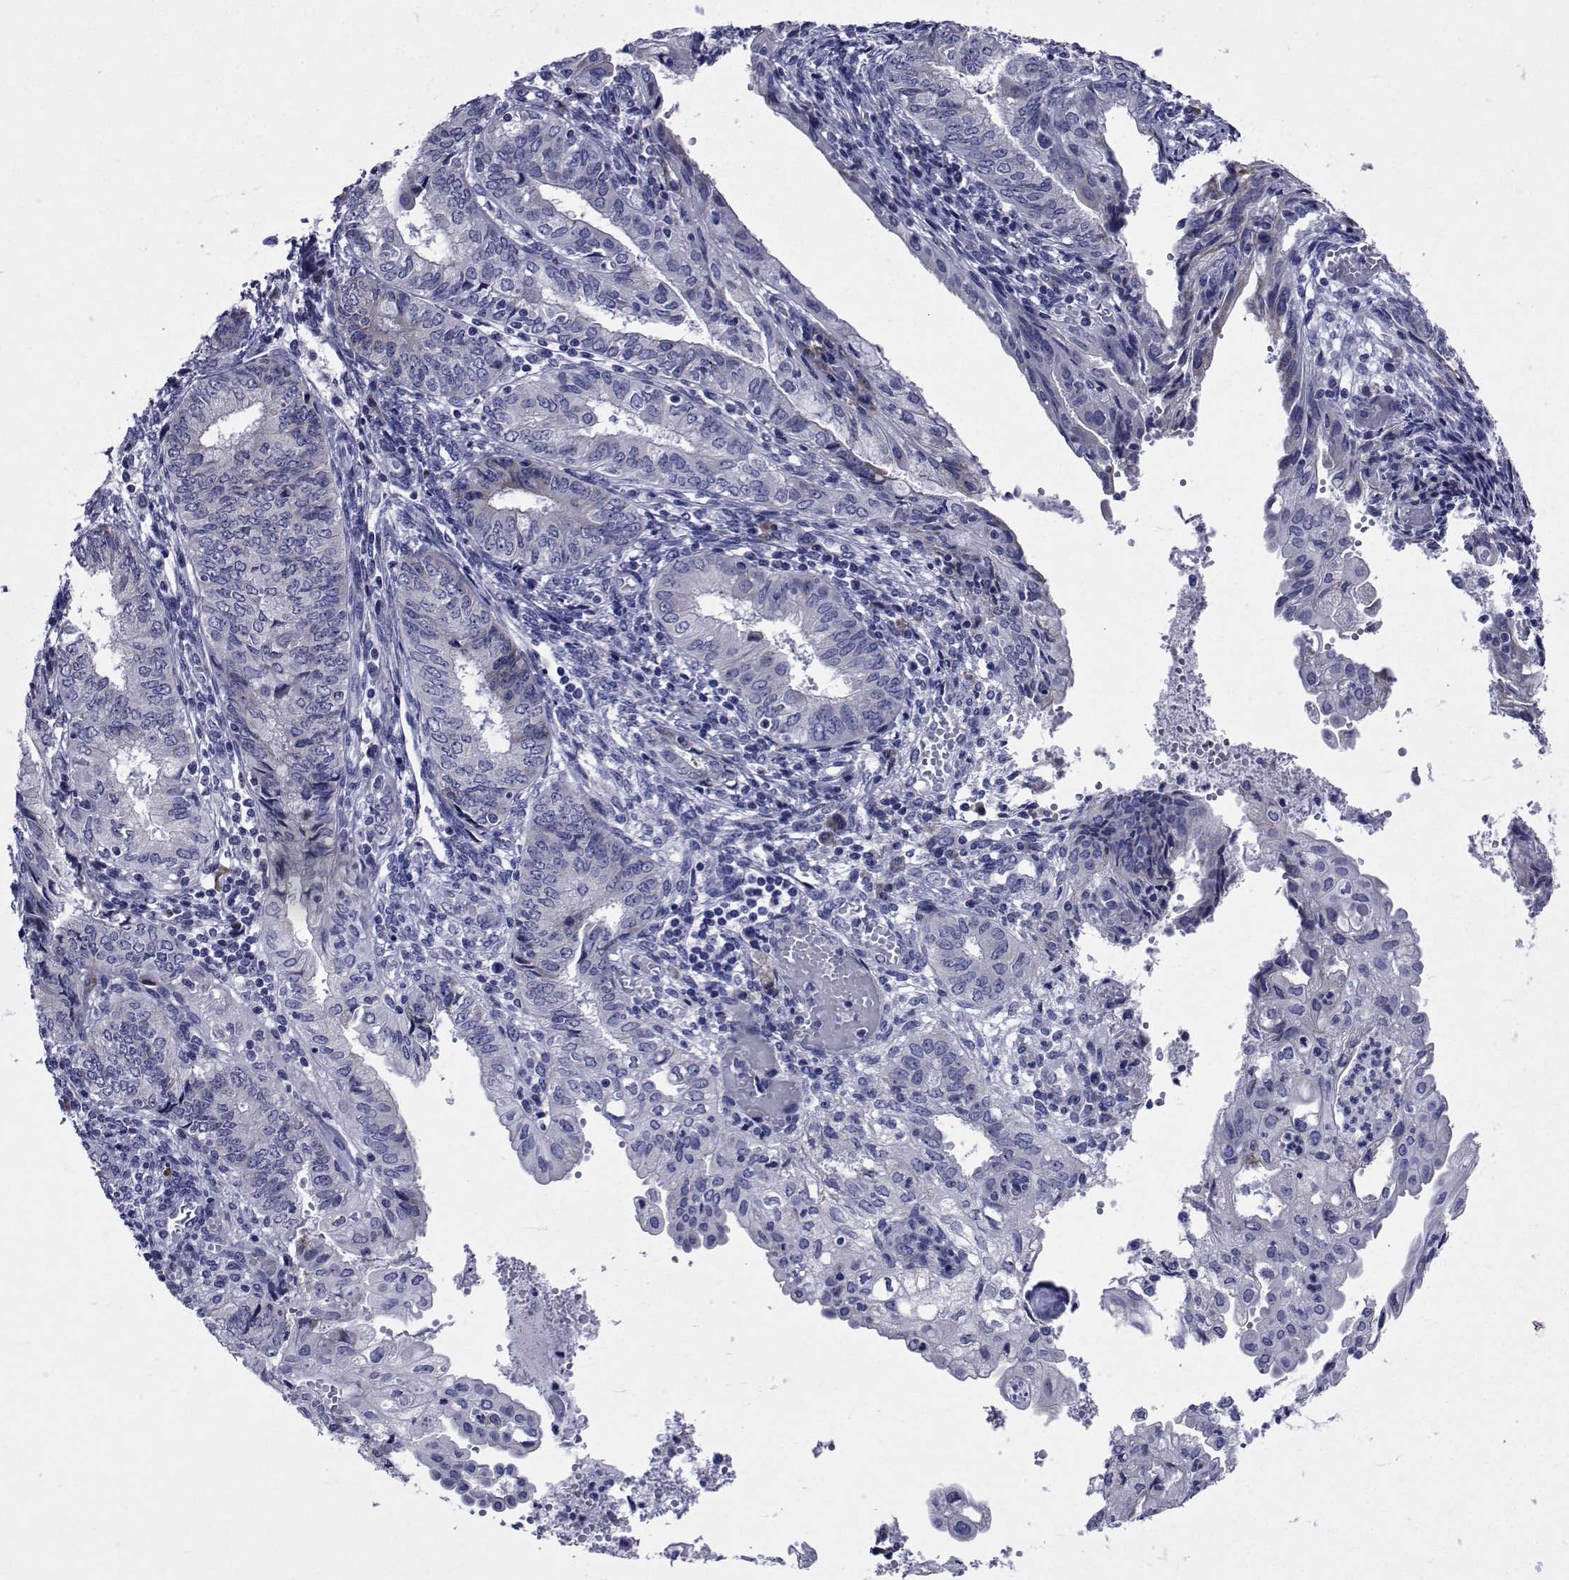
{"staining": {"intensity": "negative", "quantity": "none", "location": "none"}, "tissue": "endometrial cancer", "cell_type": "Tumor cells", "image_type": "cancer", "snomed": [{"axis": "morphology", "description": "Adenocarcinoma, NOS"}, {"axis": "topography", "description": "Endometrium"}], "caption": "This is an immunohistochemistry (IHC) histopathology image of endometrial adenocarcinoma. There is no staining in tumor cells.", "gene": "ROPN1", "patient": {"sex": "female", "age": 68}}